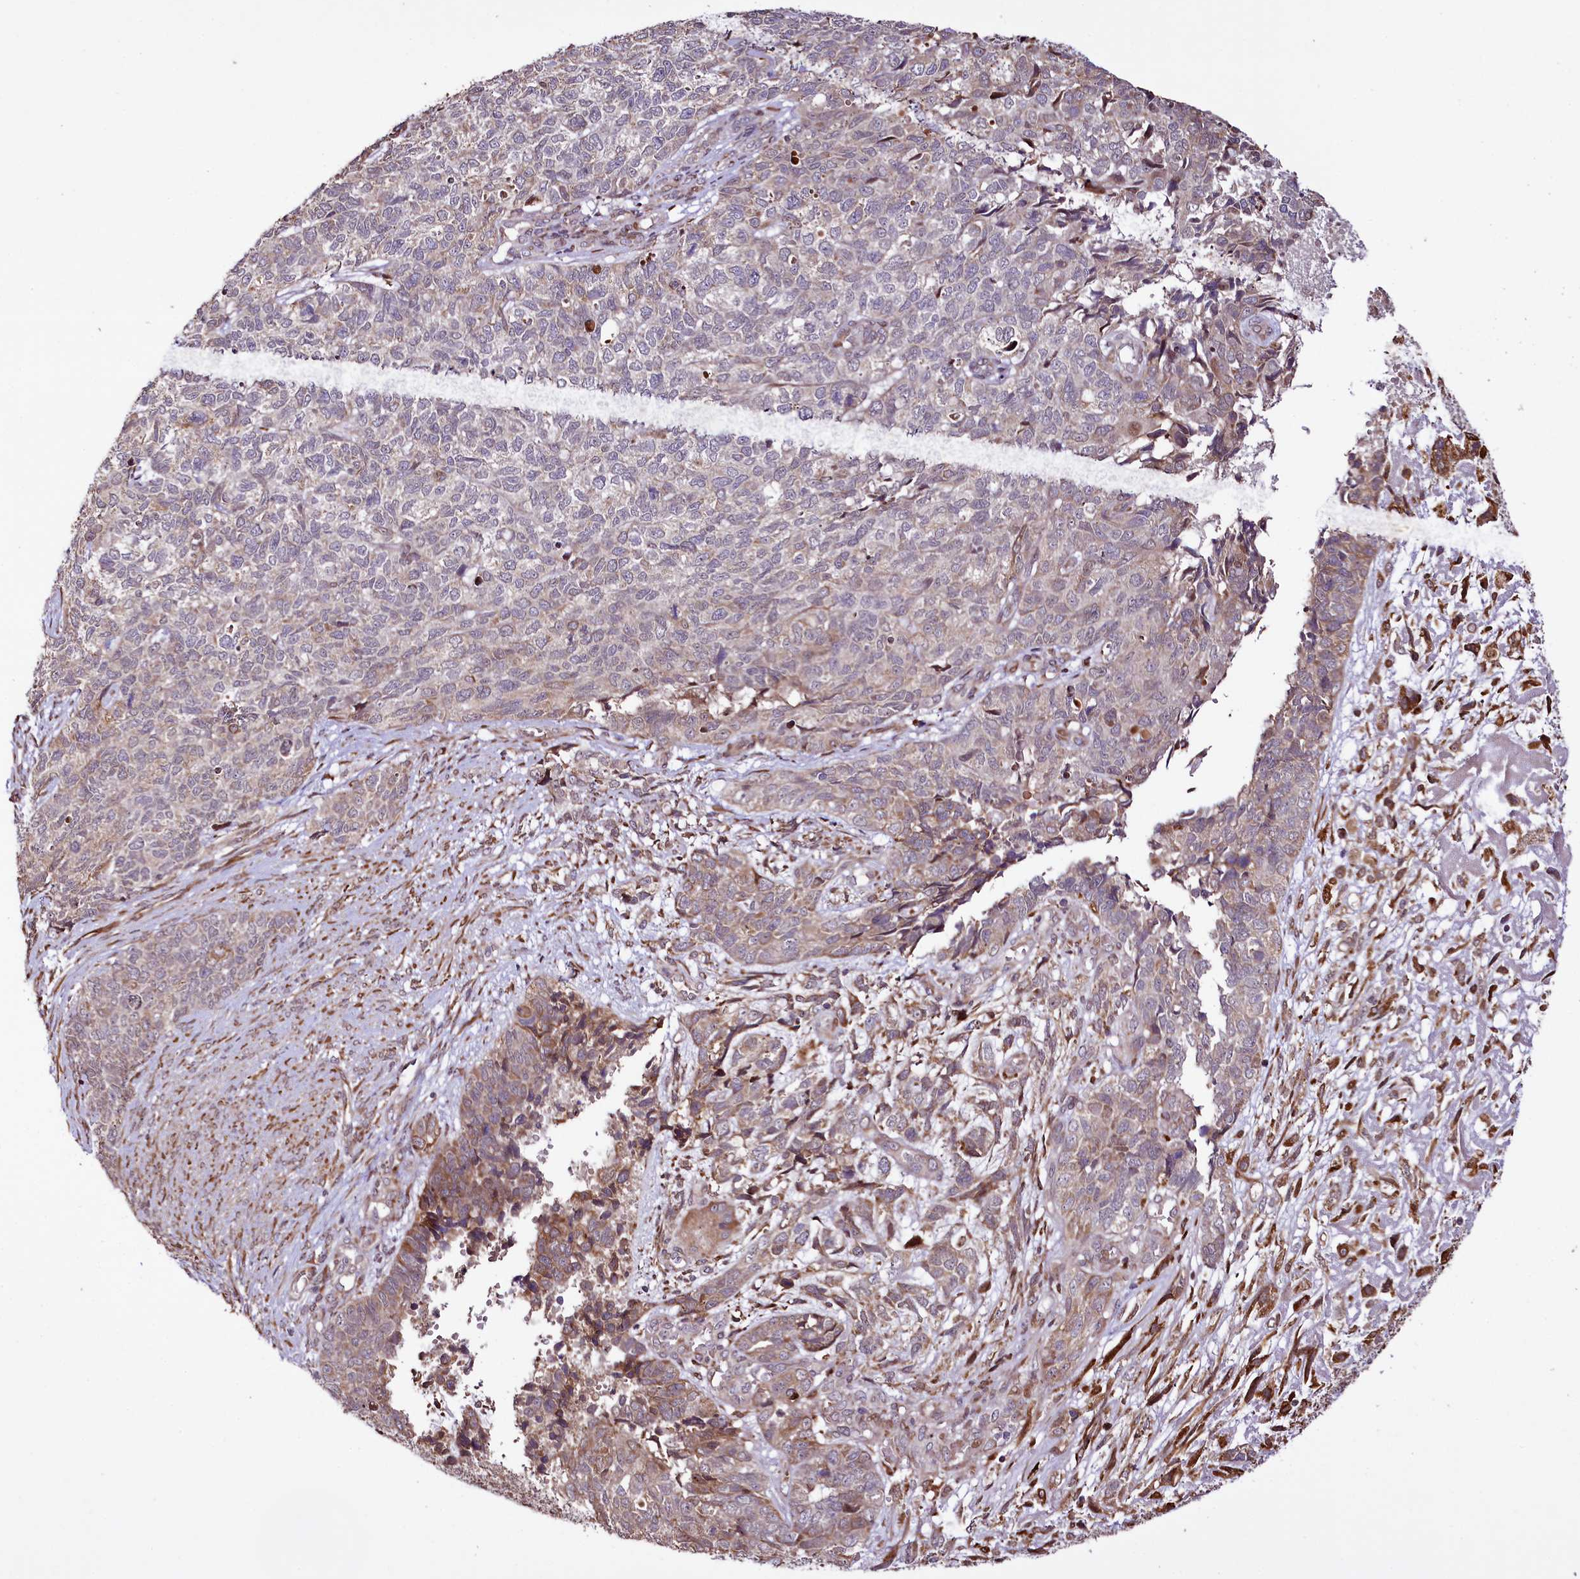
{"staining": {"intensity": "moderate", "quantity": "<25%", "location": "cytoplasmic/membranous"}, "tissue": "cervical cancer", "cell_type": "Tumor cells", "image_type": "cancer", "snomed": [{"axis": "morphology", "description": "Squamous cell carcinoma, NOS"}, {"axis": "topography", "description": "Cervix"}], "caption": "Protein staining of squamous cell carcinoma (cervical) tissue reveals moderate cytoplasmic/membranous expression in about <25% of tumor cells.", "gene": "CUTC", "patient": {"sex": "female", "age": 63}}